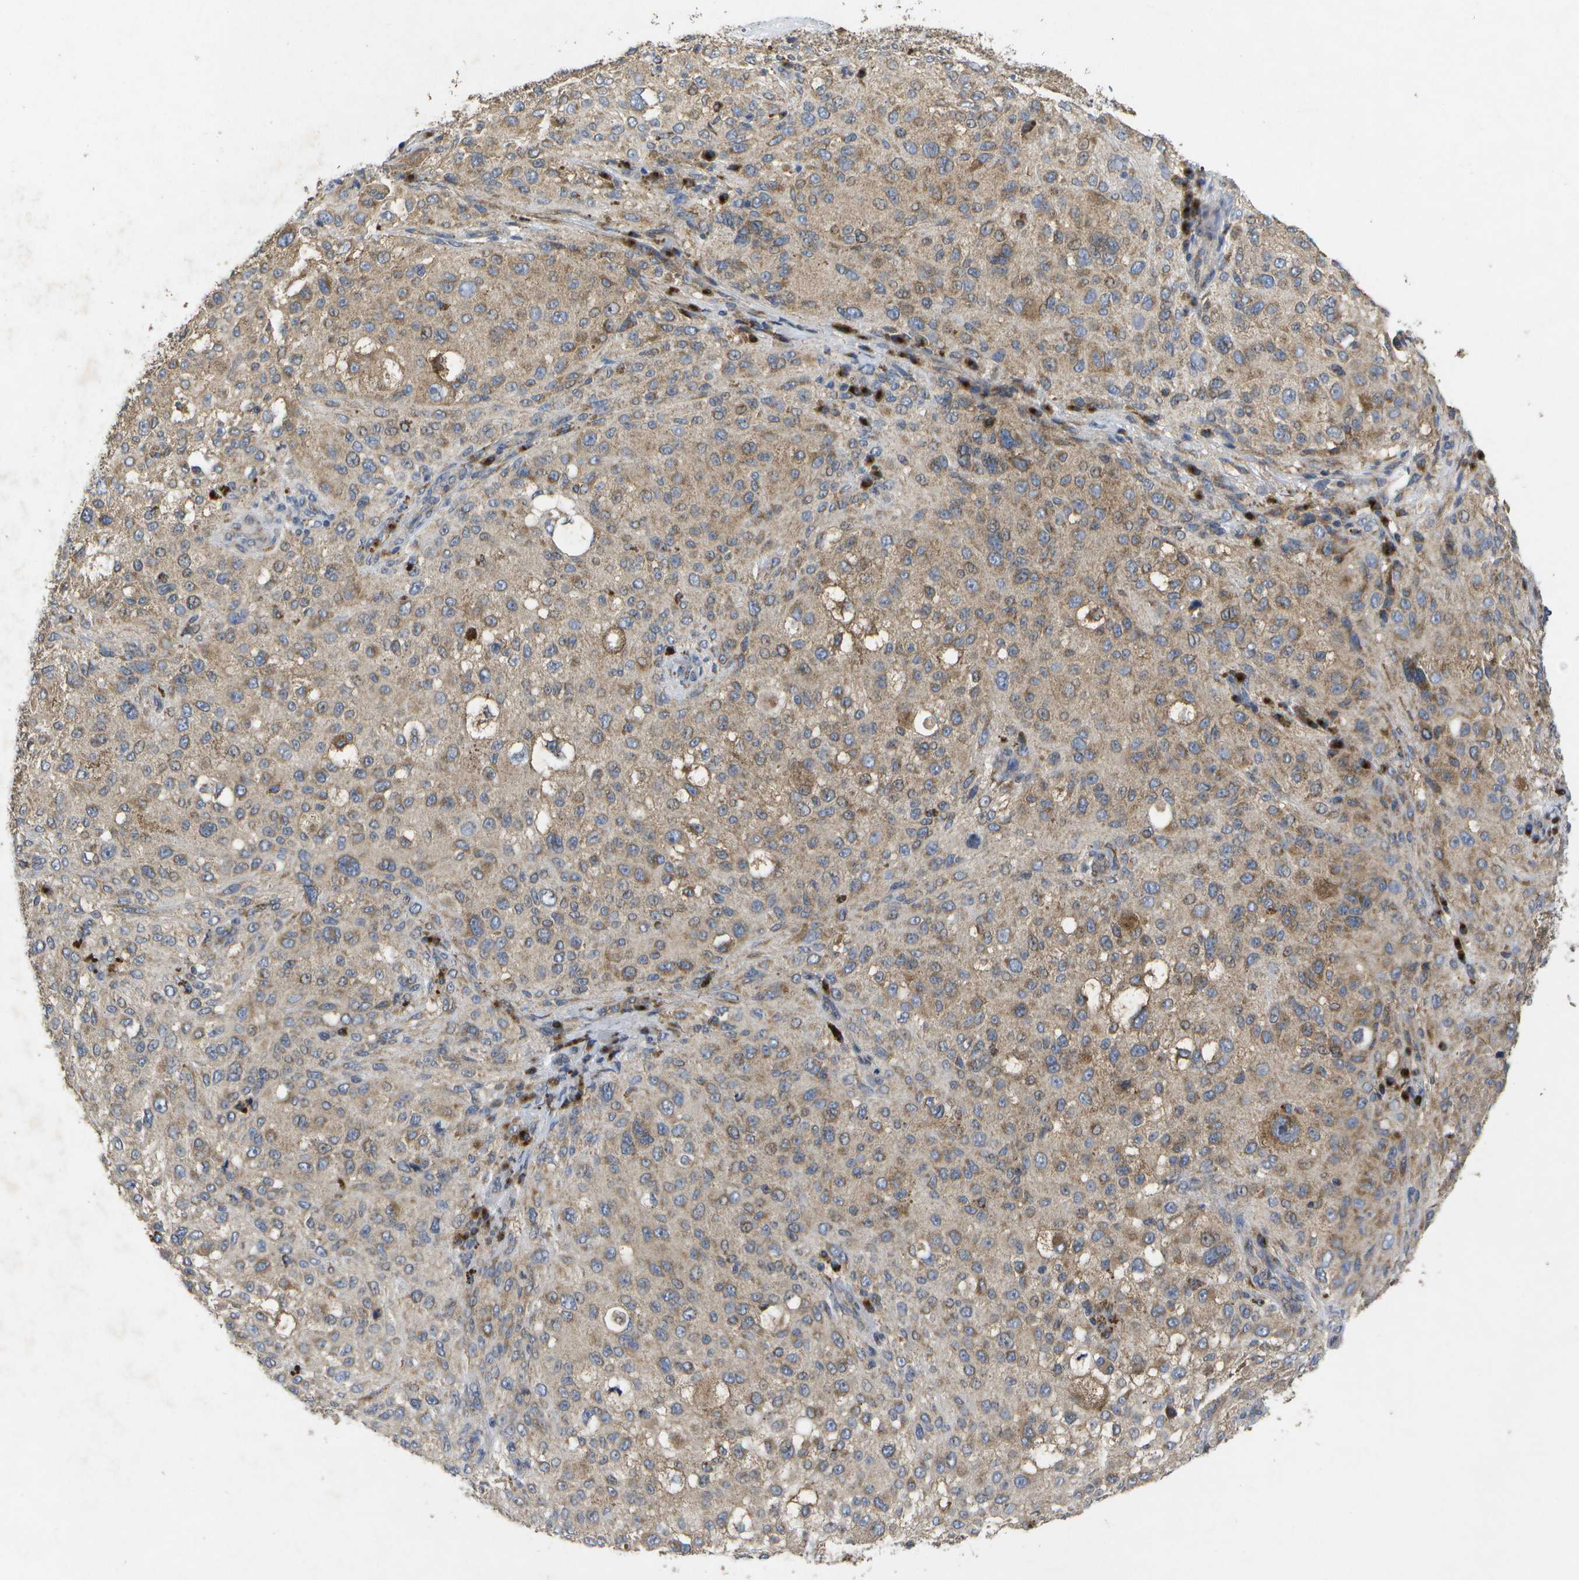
{"staining": {"intensity": "weak", "quantity": ">75%", "location": "cytoplasmic/membranous"}, "tissue": "melanoma", "cell_type": "Tumor cells", "image_type": "cancer", "snomed": [{"axis": "morphology", "description": "Necrosis, NOS"}, {"axis": "morphology", "description": "Malignant melanoma, NOS"}, {"axis": "topography", "description": "Skin"}], "caption": "IHC photomicrograph of neoplastic tissue: malignant melanoma stained using IHC reveals low levels of weak protein expression localized specifically in the cytoplasmic/membranous of tumor cells, appearing as a cytoplasmic/membranous brown color.", "gene": "KDELR1", "patient": {"sex": "female", "age": 87}}